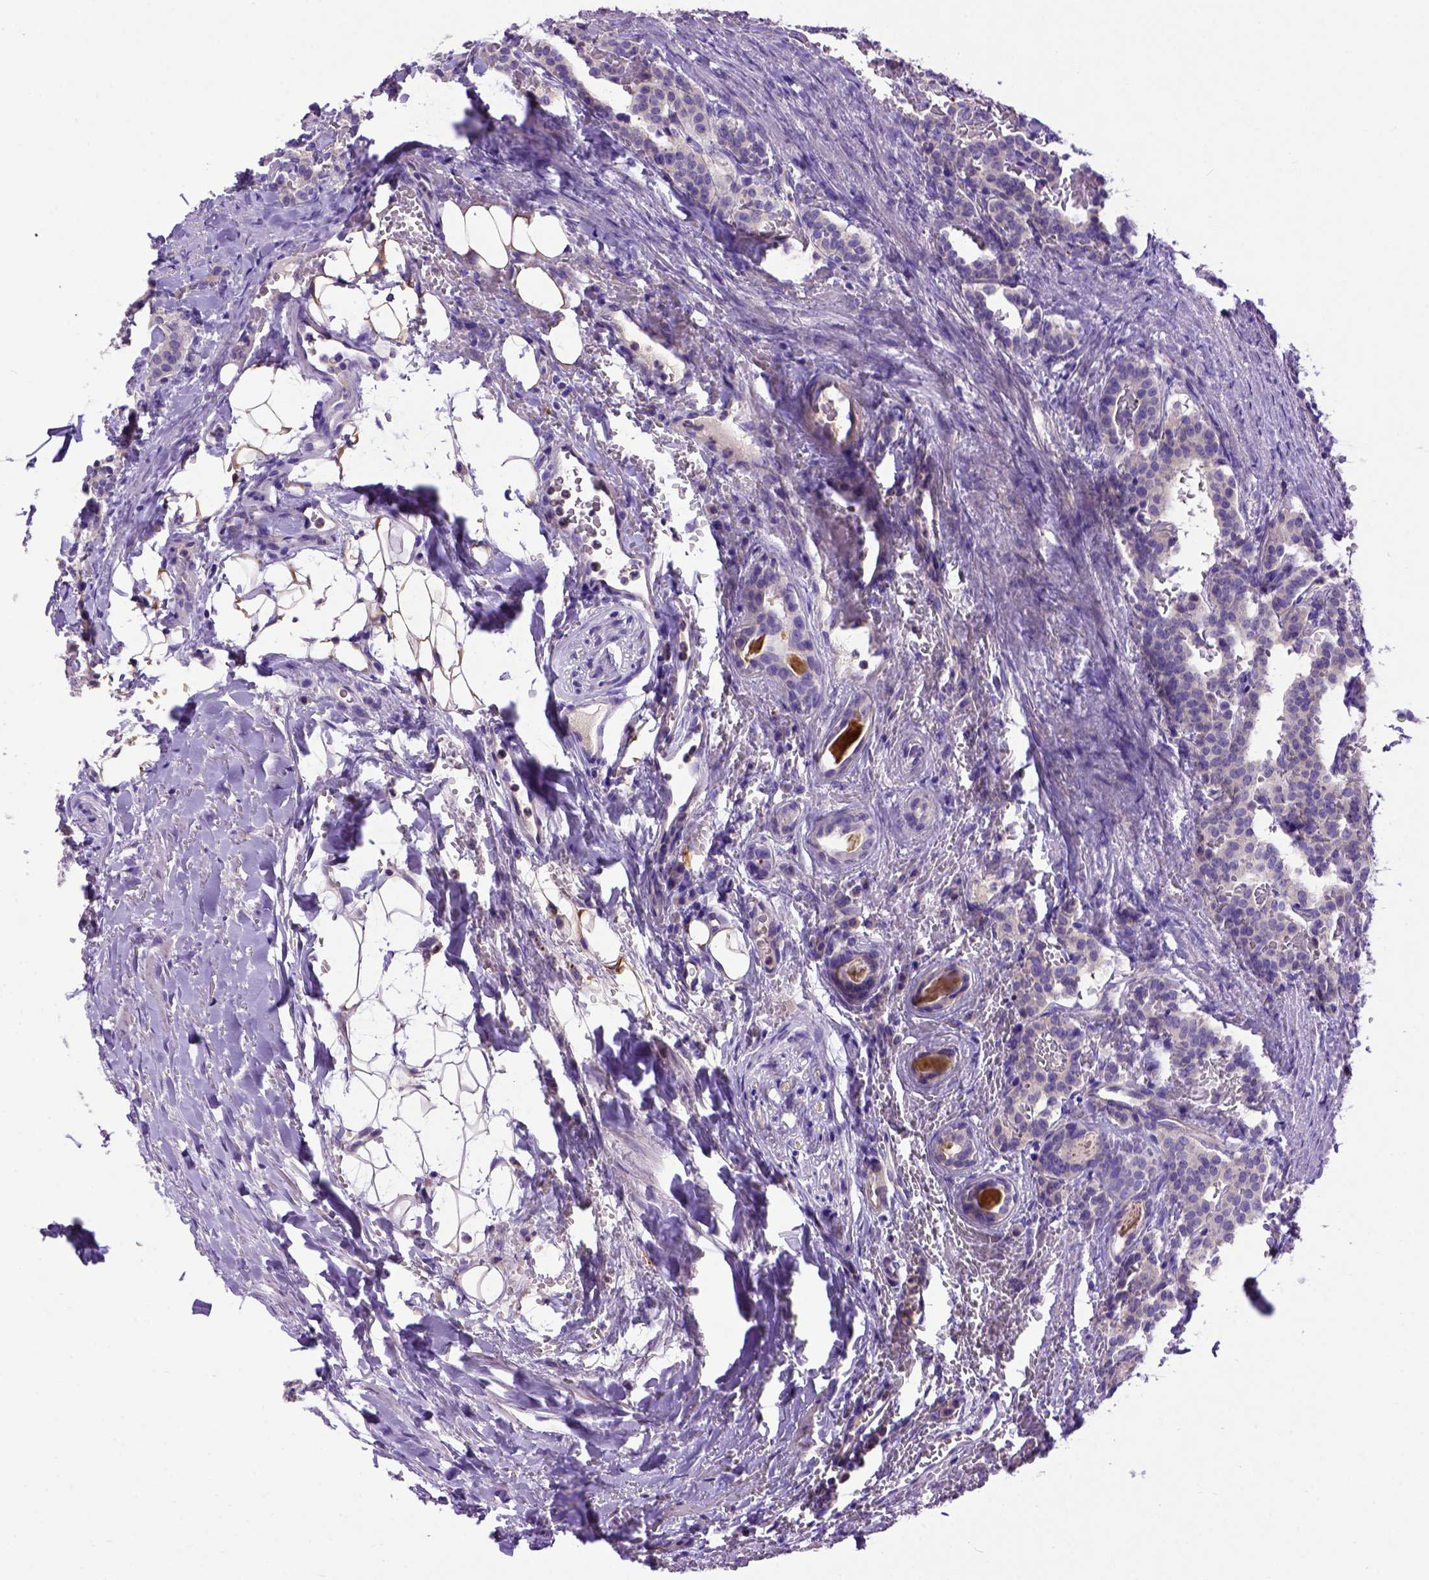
{"staining": {"intensity": "negative", "quantity": "none", "location": "none"}, "tissue": "carcinoid", "cell_type": "Tumor cells", "image_type": "cancer", "snomed": [{"axis": "morphology", "description": "Carcinoid, malignant, NOS"}, {"axis": "topography", "description": "Lung"}], "caption": "Immunohistochemistry (IHC) histopathology image of neoplastic tissue: malignant carcinoid stained with DAB shows no significant protein positivity in tumor cells.", "gene": "ADAM12", "patient": {"sex": "female", "age": 46}}